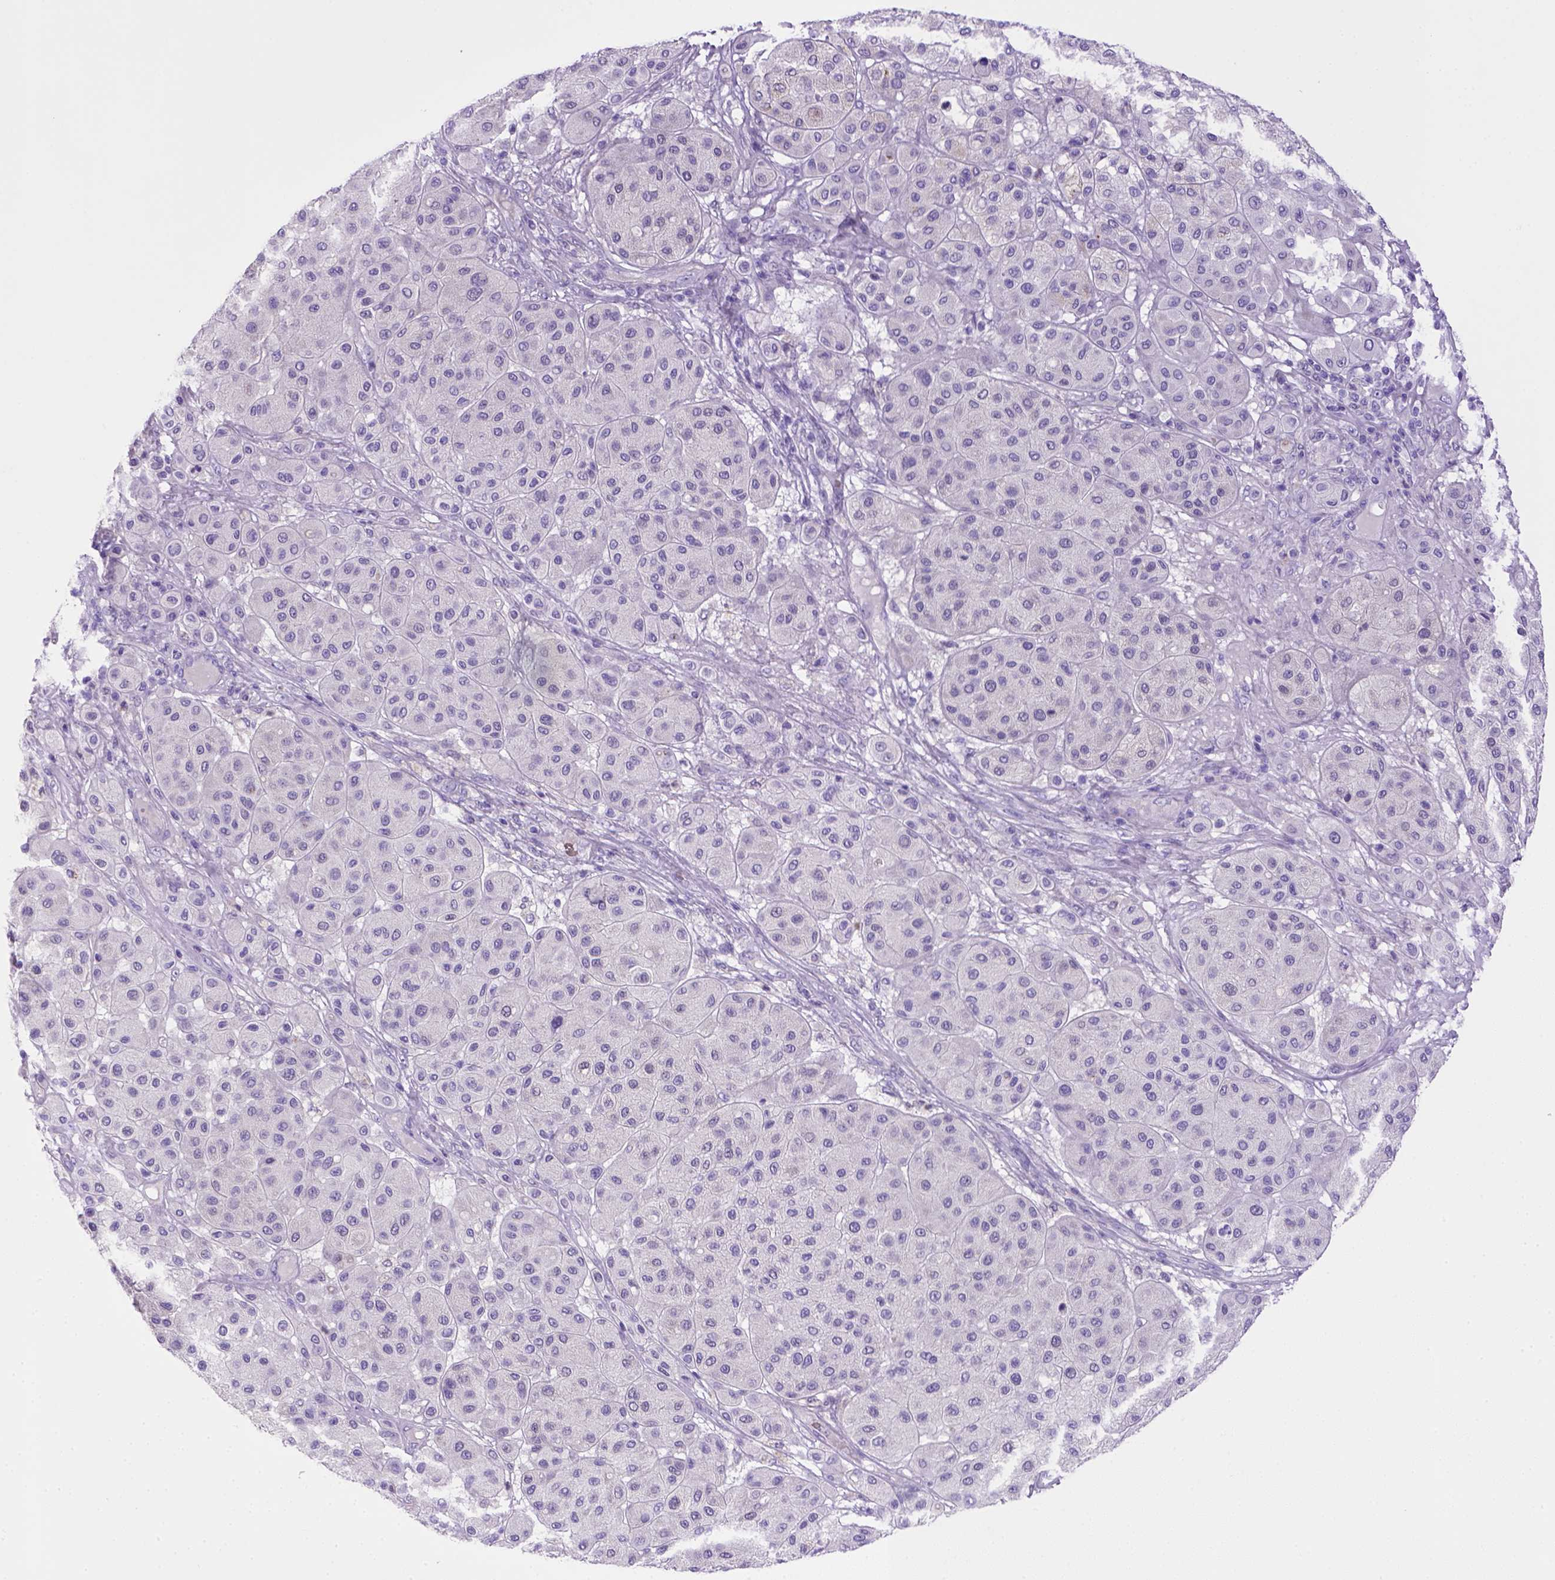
{"staining": {"intensity": "negative", "quantity": "none", "location": "none"}, "tissue": "melanoma", "cell_type": "Tumor cells", "image_type": "cancer", "snomed": [{"axis": "morphology", "description": "Malignant melanoma, Metastatic site"}, {"axis": "topography", "description": "Smooth muscle"}], "caption": "An image of melanoma stained for a protein displays no brown staining in tumor cells.", "gene": "BAAT", "patient": {"sex": "male", "age": 41}}